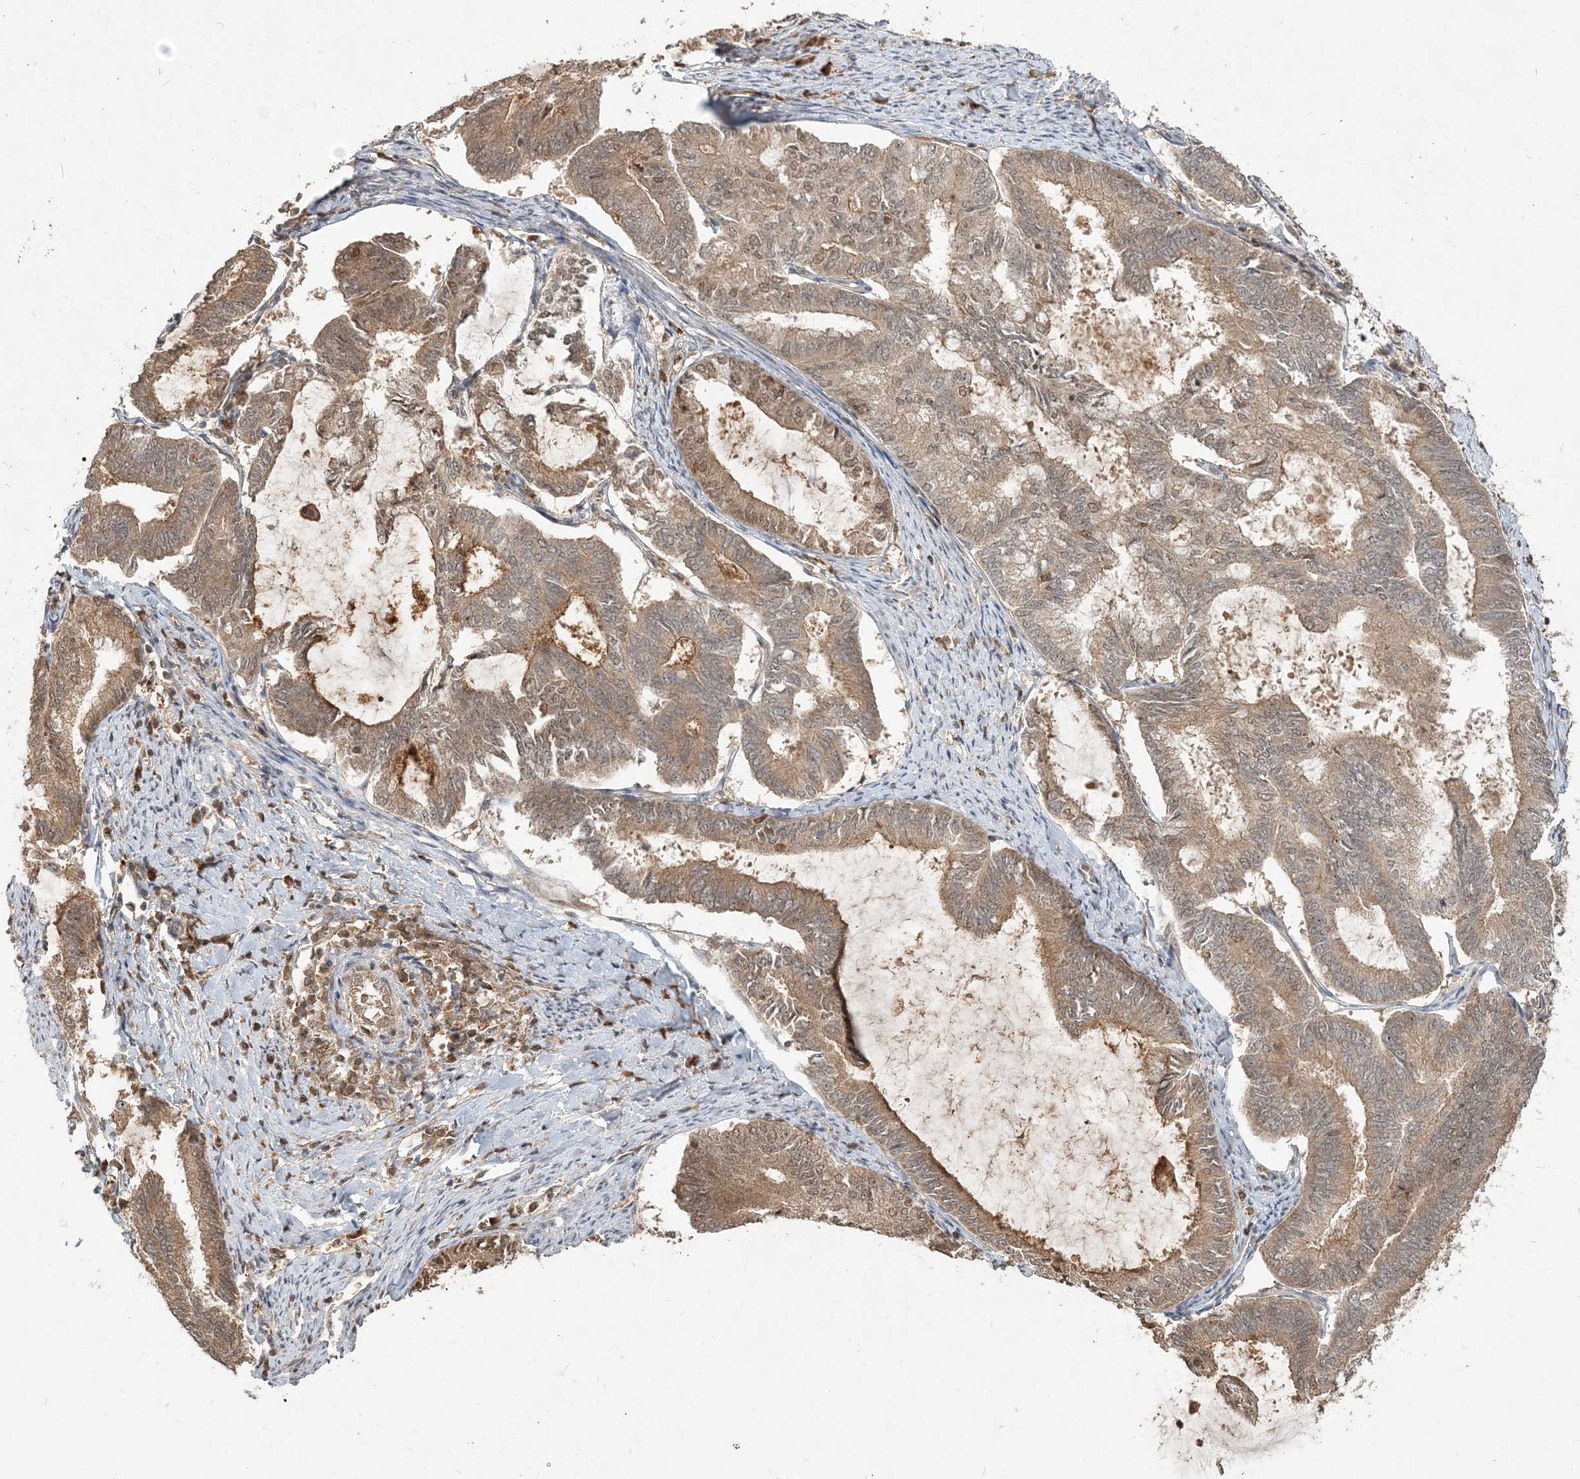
{"staining": {"intensity": "moderate", "quantity": ">75%", "location": "cytoplasmic/membranous,nuclear"}, "tissue": "endometrial cancer", "cell_type": "Tumor cells", "image_type": "cancer", "snomed": [{"axis": "morphology", "description": "Adenocarcinoma, NOS"}, {"axis": "topography", "description": "Endometrium"}], "caption": "This photomicrograph shows immunohistochemistry (IHC) staining of human endometrial cancer, with medium moderate cytoplasmic/membranous and nuclear positivity in approximately >75% of tumor cells.", "gene": "CAB39", "patient": {"sex": "female", "age": 86}}